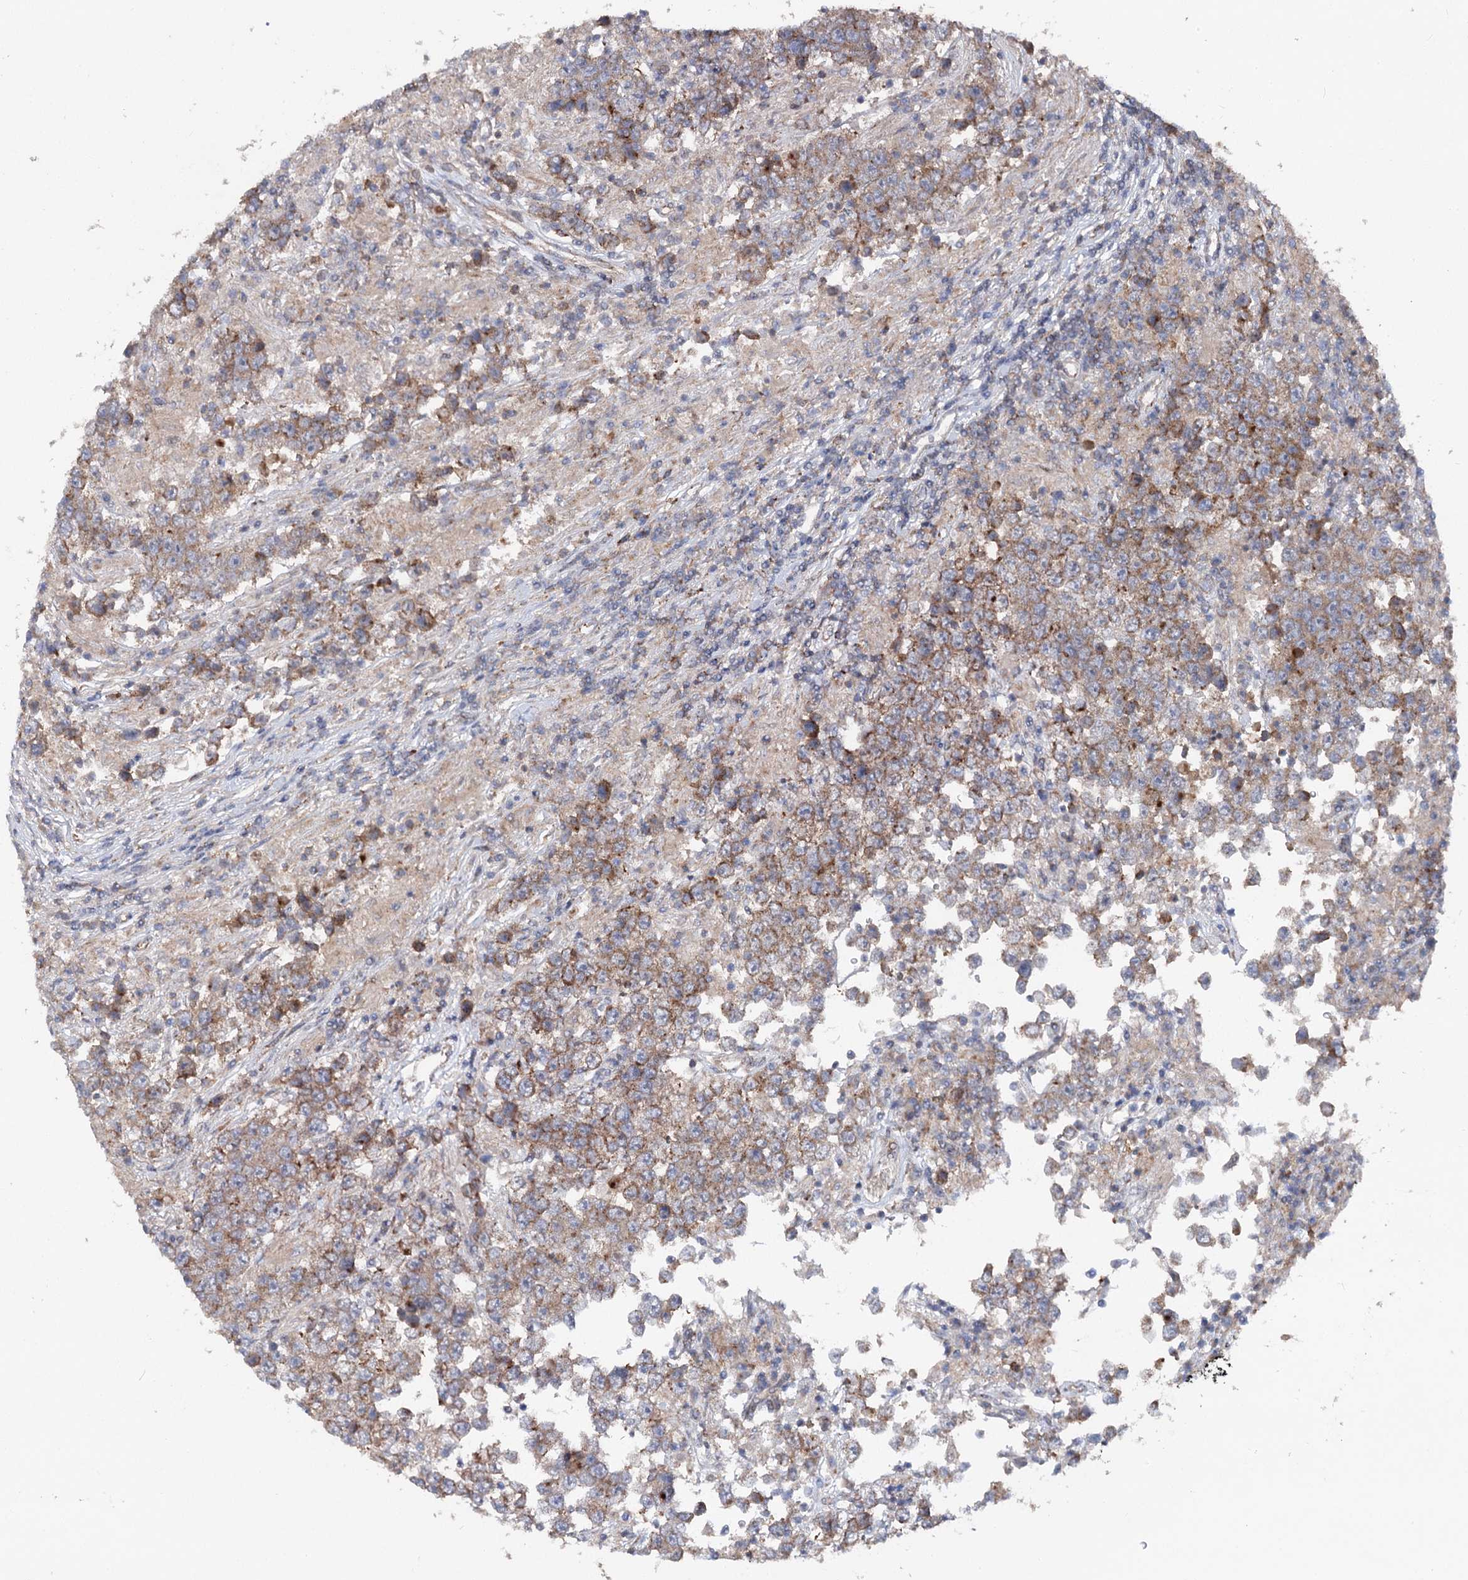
{"staining": {"intensity": "moderate", "quantity": ">75%", "location": "cytoplasmic/membranous"}, "tissue": "testis cancer", "cell_type": "Tumor cells", "image_type": "cancer", "snomed": [{"axis": "morphology", "description": "Normal tissue, NOS"}, {"axis": "morphology", "description": "Urothelial carcinoma, High grade"}, {"axis": "morphology", "description": "Seminoma, NOS"}, {"axis": "morphology", "description": "Carcinoma, Embryonal, NOS"}, {"axis": "topography", "description": "Urinary bladder"}, {"axis": "topography", "description": "Testis"}], "caption": "Testis cancer (urothelial carcinoma (high-grade)) stained for a protein (brown) reveals moderate cytoplasmic/membranous positive positivity in approximately >75% of tumor cells.", "gene": "STX6", "patient": {"sex": "male", "age": 41}}